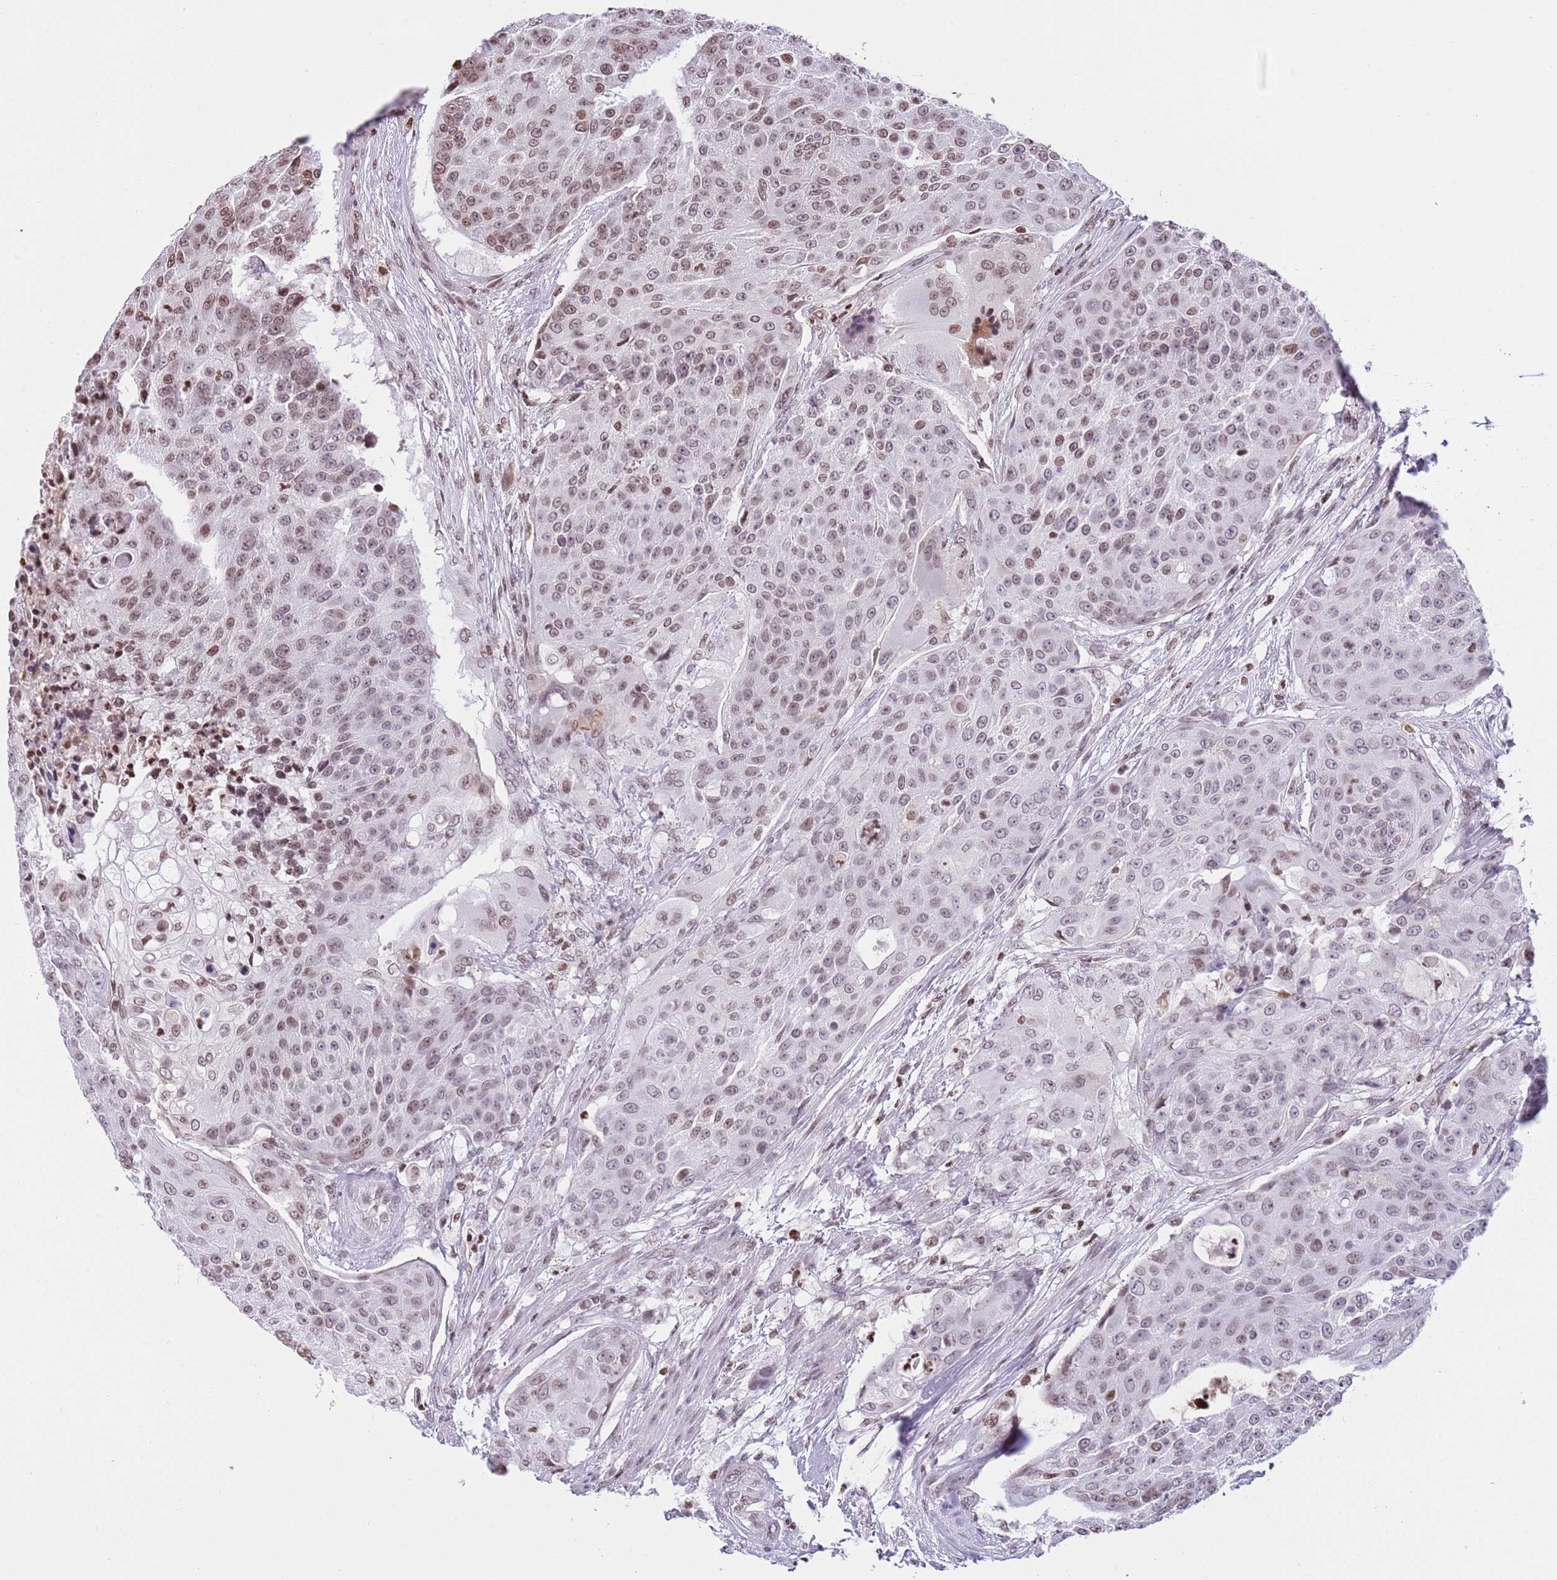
{"staining": {"intensity": "moderate", "quantity": "25%-75%", "location": "nuclear"}, "tissue": "urothelial cancer", "cell_type": "Tumor cells", "image_type": "cancer", "snomed": [{"axis": "morphology", "description": "Urothelial carcinoma, High grade"}, {"axis": "topography", "description": "Urinary bladder"}], "caption": "This micrograph exhibits immunohistochemistry (IHC) staining of high-grade urothelial carcinoma, with medium moderate nuclear staining in approximately 25%-75% of tumor cells.", "gene": "KPNA3", "patient": {"sex": "female", "age": 63}}